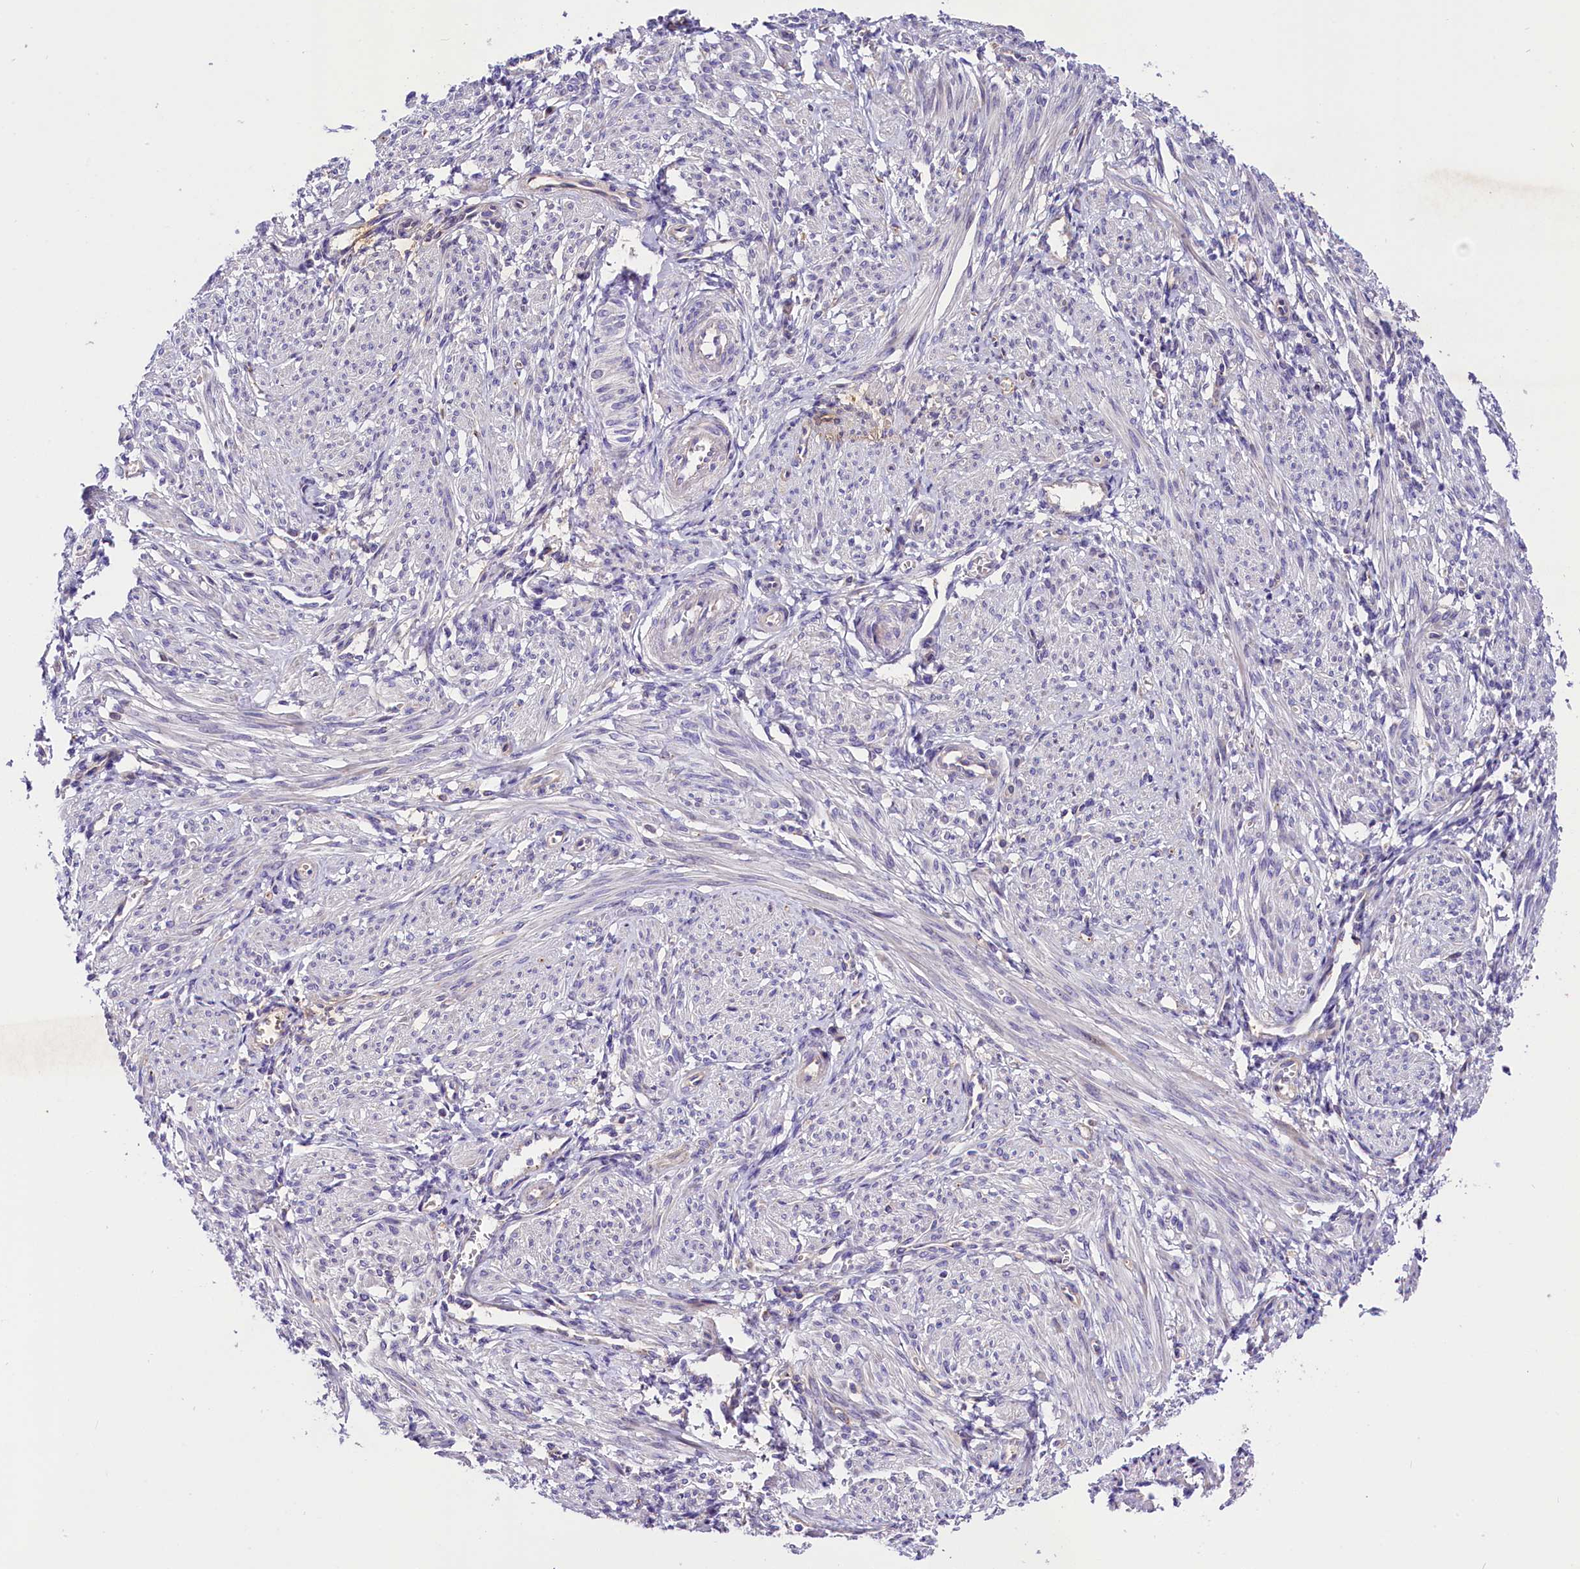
{"staining": {"intensity": "weak", "quantity": "<25%", "location": "cytoplasmic/membranous"}, "tissue": "smooth muscle", "cell_type": "Smooth muscle cells", "image_type": "normal", "snomed": [{"axis": "morphology", "description": "Normal tissue, NOS"}, {"axis": "topography", "description": "Smooth muscle"}], "caption": "Smooth muscle was stained to show a protein in brown. There is no significant staining in smooth muscle cells. (Stains: DAB immunohistochemistry with hematoxylin counter stain, Microscopy: brightfield microscopy at high magnification).", "gene": "ARMC6", "patient": {"sex": "female", "age": 39}}